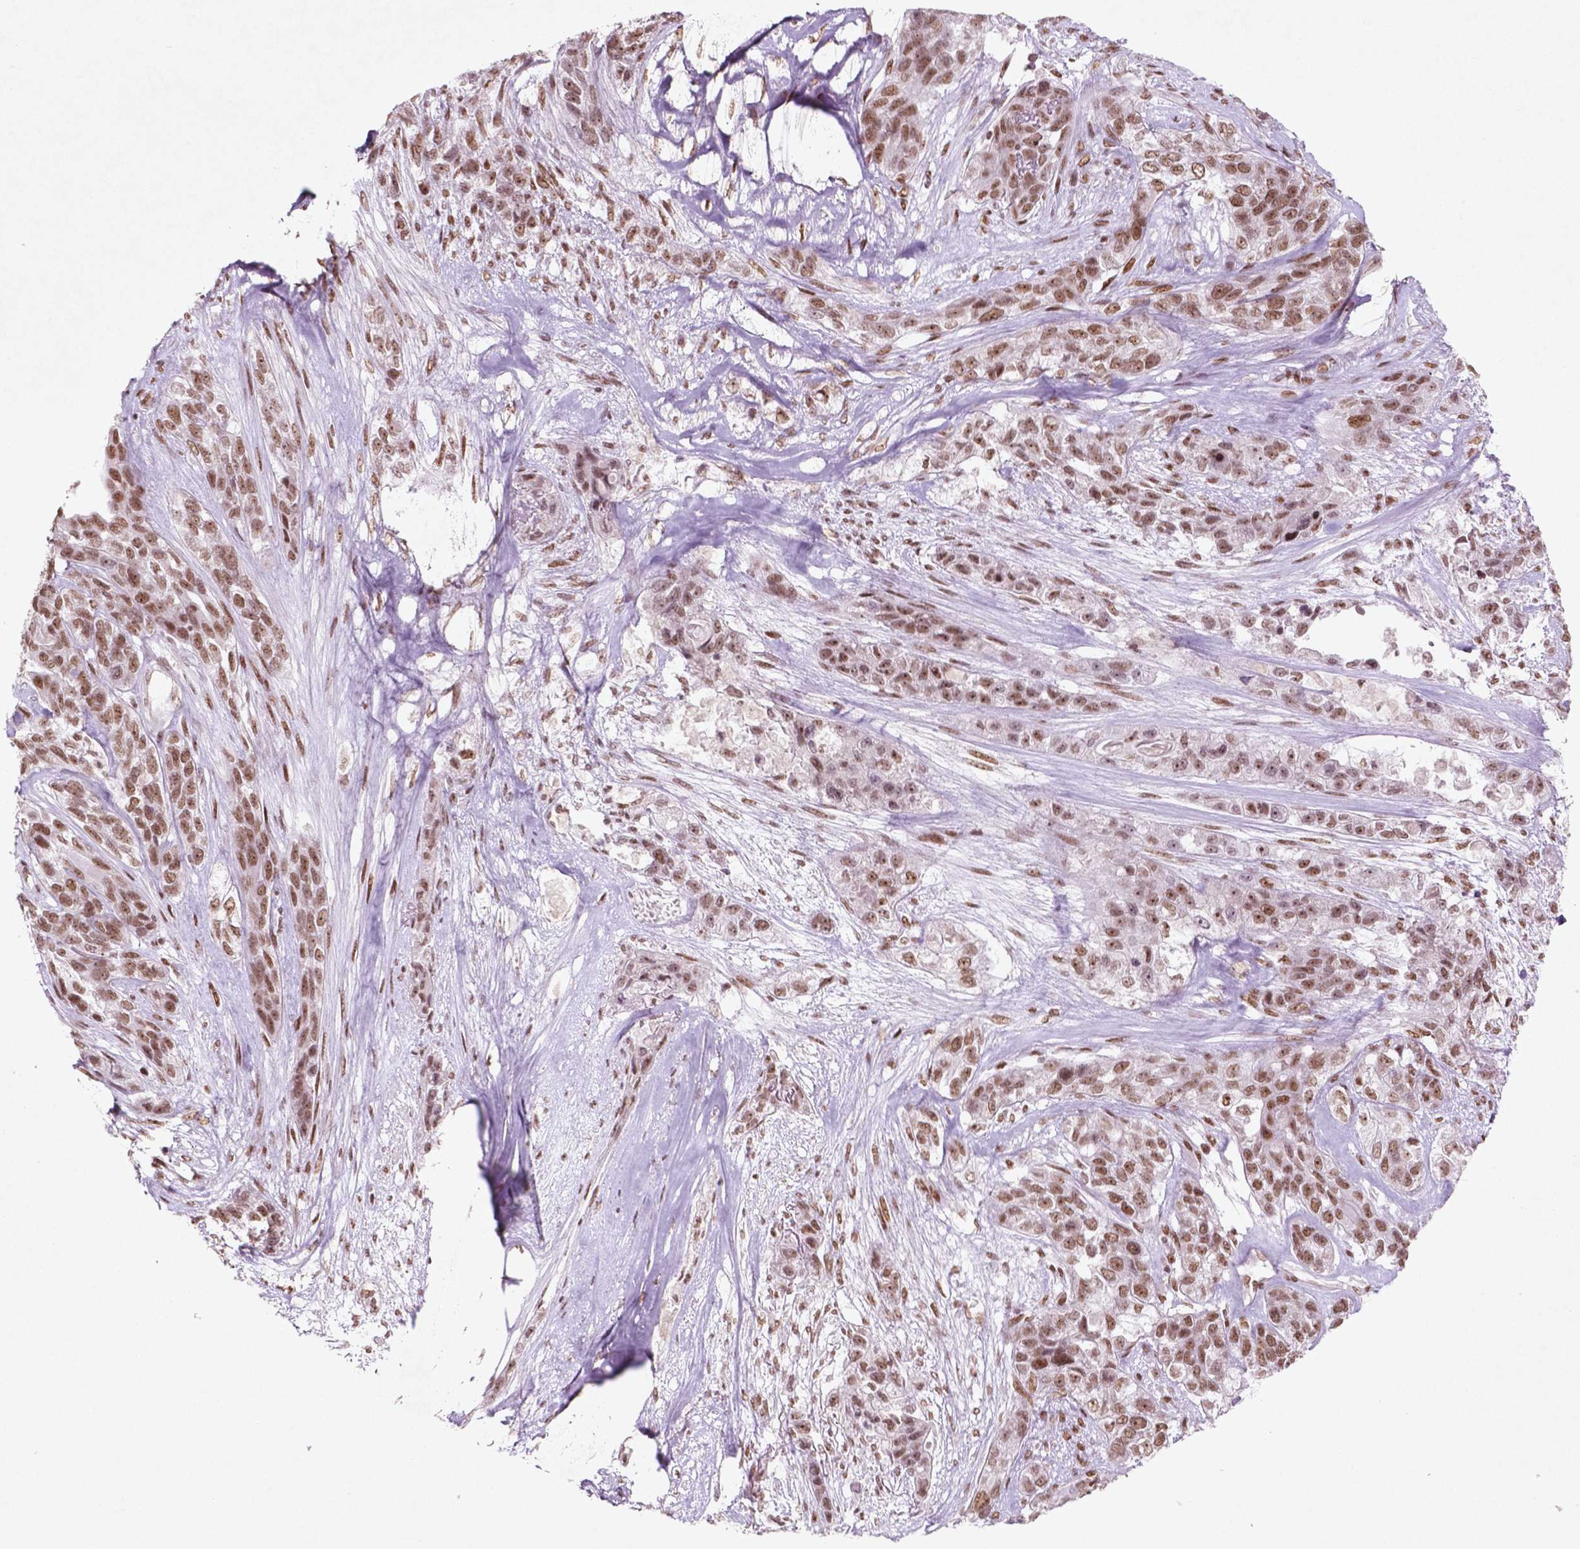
{"staining": {"intensity": "moderate", "quantity": ">75%", "location": "nuclear"}, "tissue": "lung cancer", "cell_type": "Tumor cells", "image_type": "cancer", "snomed": [{"axis": "morphology", "description": "Squamous cell carcinoma, NOS"}, {"axis": "topography", "description": "Lung"}], "caption": "Tumor cells exhibit medium levels of moderate nuclear expression in approximately >75% of cells in human lung cancer.", "gene": "HMG20B", "patient": {"sex": "female", "age": 70}}